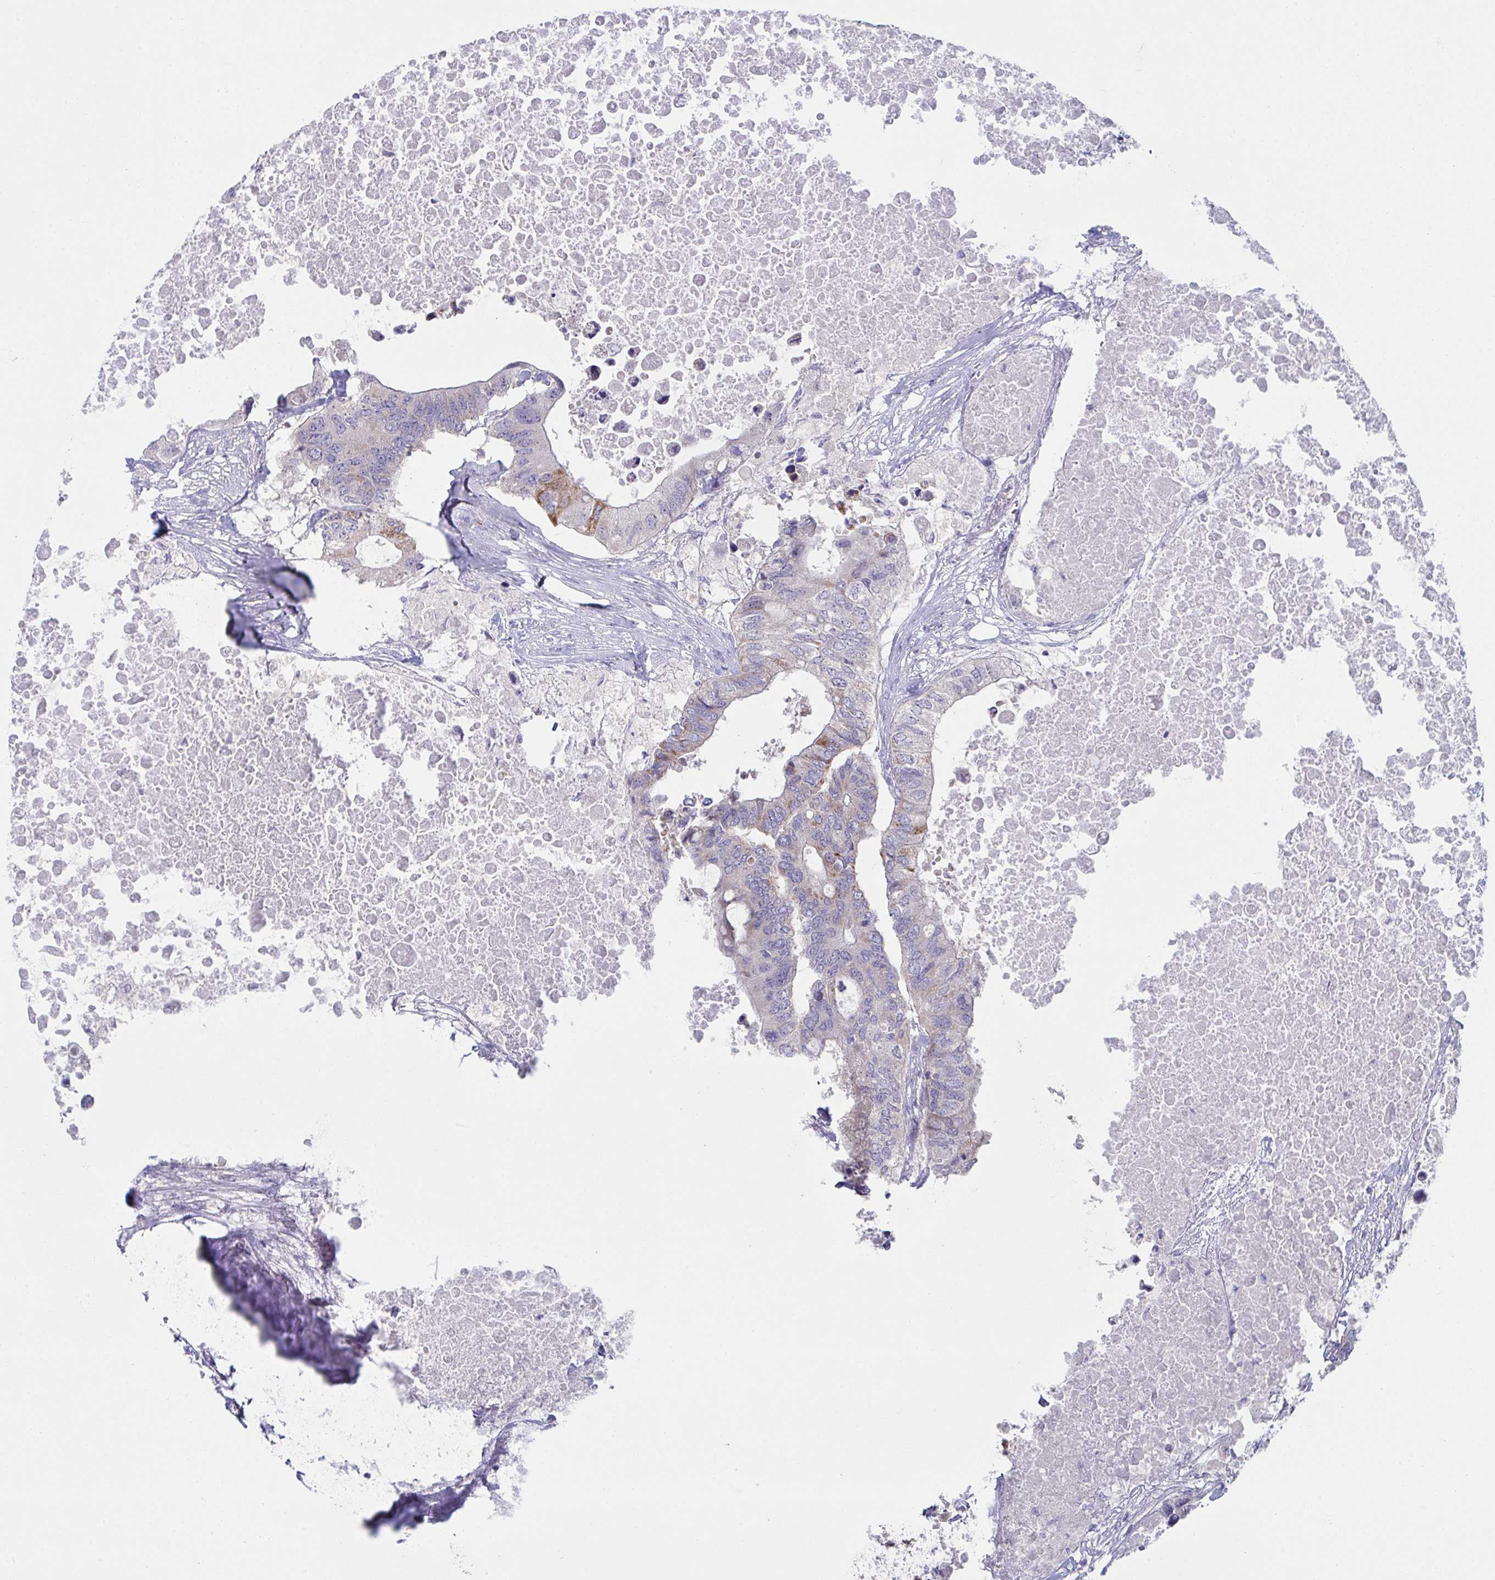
{"staining": {"intensity": "moderate", "quantity": "<25%", "location": "cytoplasmic/membranous"}, "tissue": "colorectal cancer", "cell_type": "Tumor cells", "image_type": "cancer", "snomed": [{"axis": "morphology", "description": "Adenocarcinoma, NOS"}, {"axis": "topography", "description": "Colon"}], "caption": "Human adenocarcinoma (colorectal) stained with a protein marker exhibits moderate staining in tumor cells.", "gene": "NDUFA7", "patient": {"sex": "male", "age": 71}}